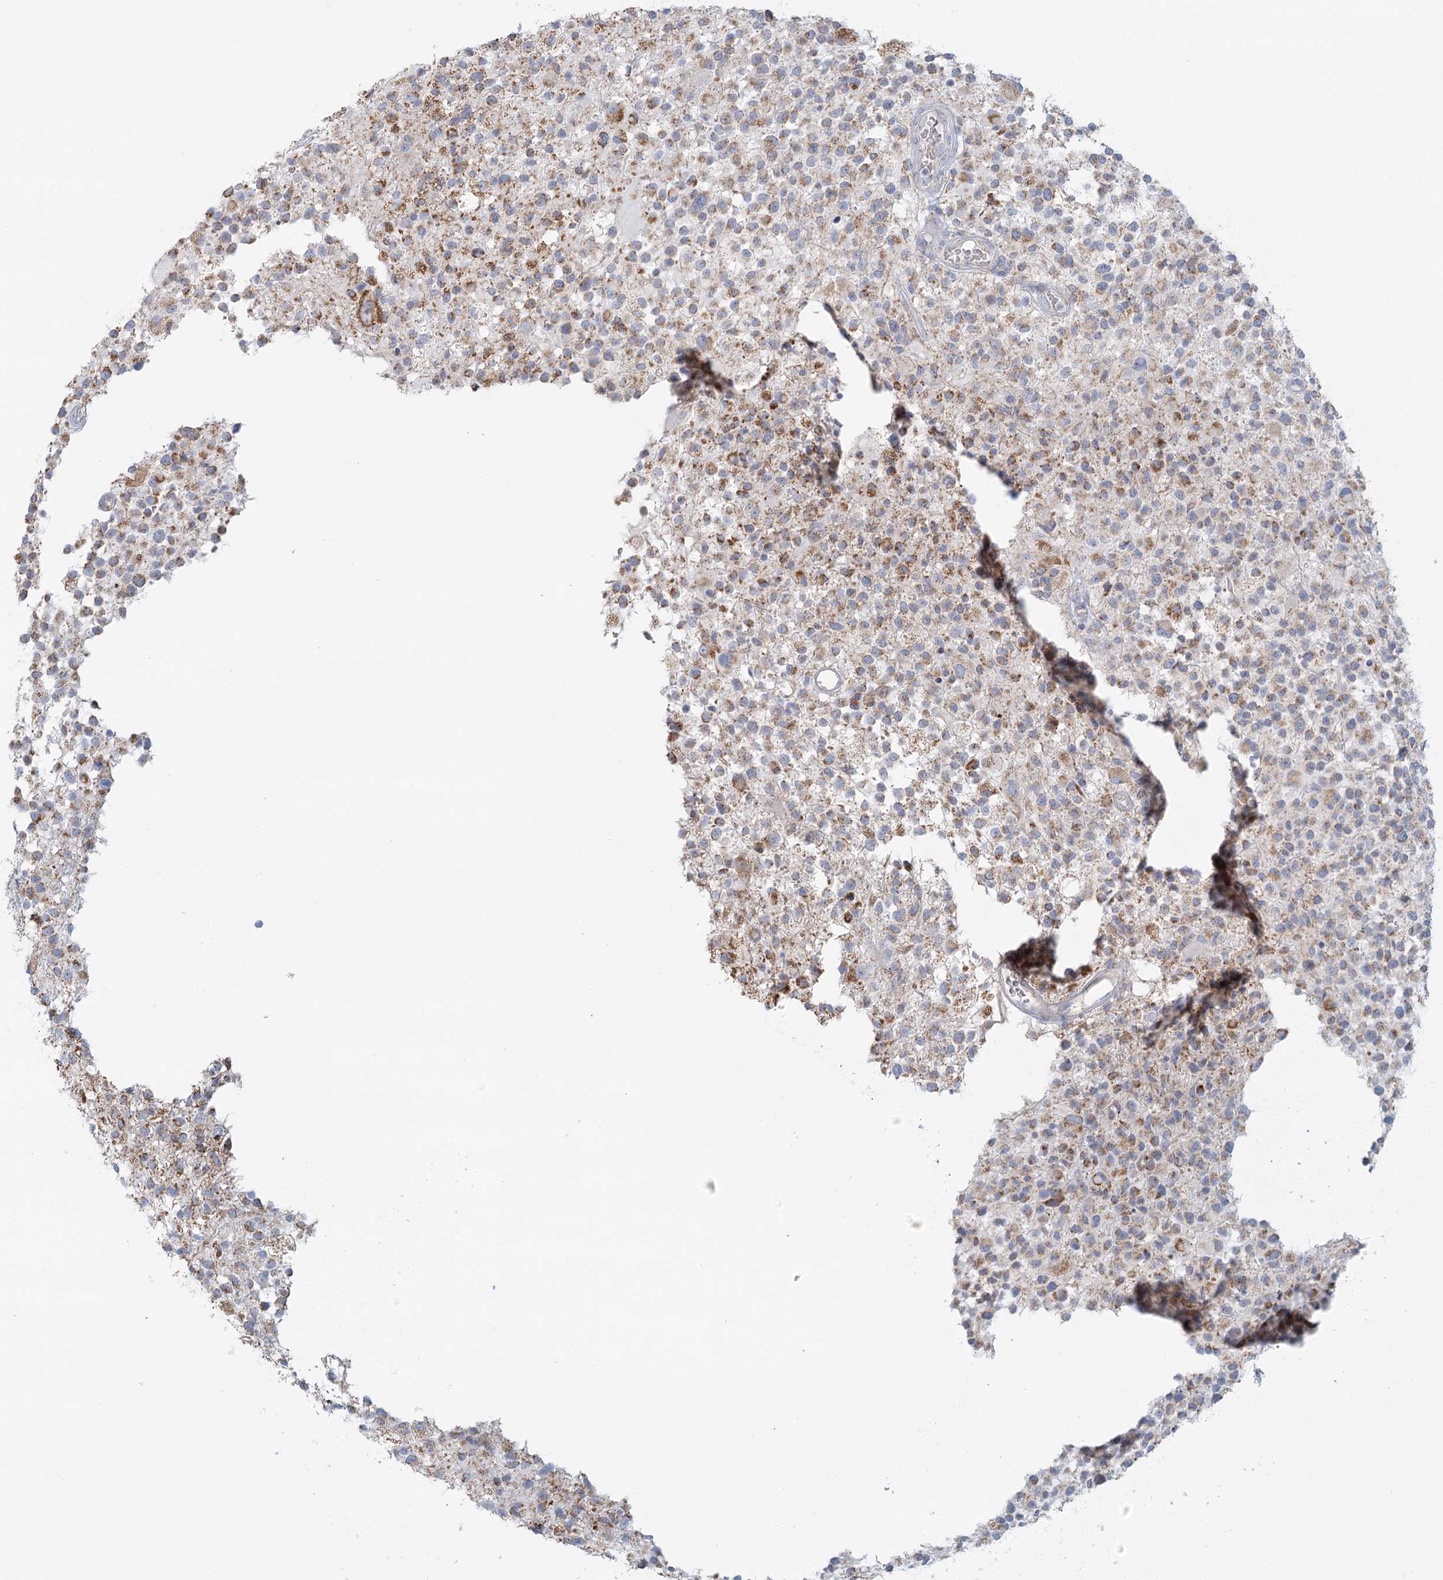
{"staining": {"intensity": "moderate", "quantity": ">75%", "location": "cytoplasmic/membranous"}, "tissue": "glioma", "cell_type": "Tumor cells", "image_type": "cancer", "snomed": [{"axis": "morphology", "description": "Glioma, malignant, High grade"}, {"axis": "morphology", "description": "Glioblastoma, NOS"}, {"axis": "topography", "description": "Brain"}], "caption": "Human malignant glioma (high-grade) stained with a brown dye displays moderate cytoplasmic/membranous positive staining in approximately >75% of tumor cells.", "gene": "BPHL", "patient": {"sex": "male", "age": 60}}